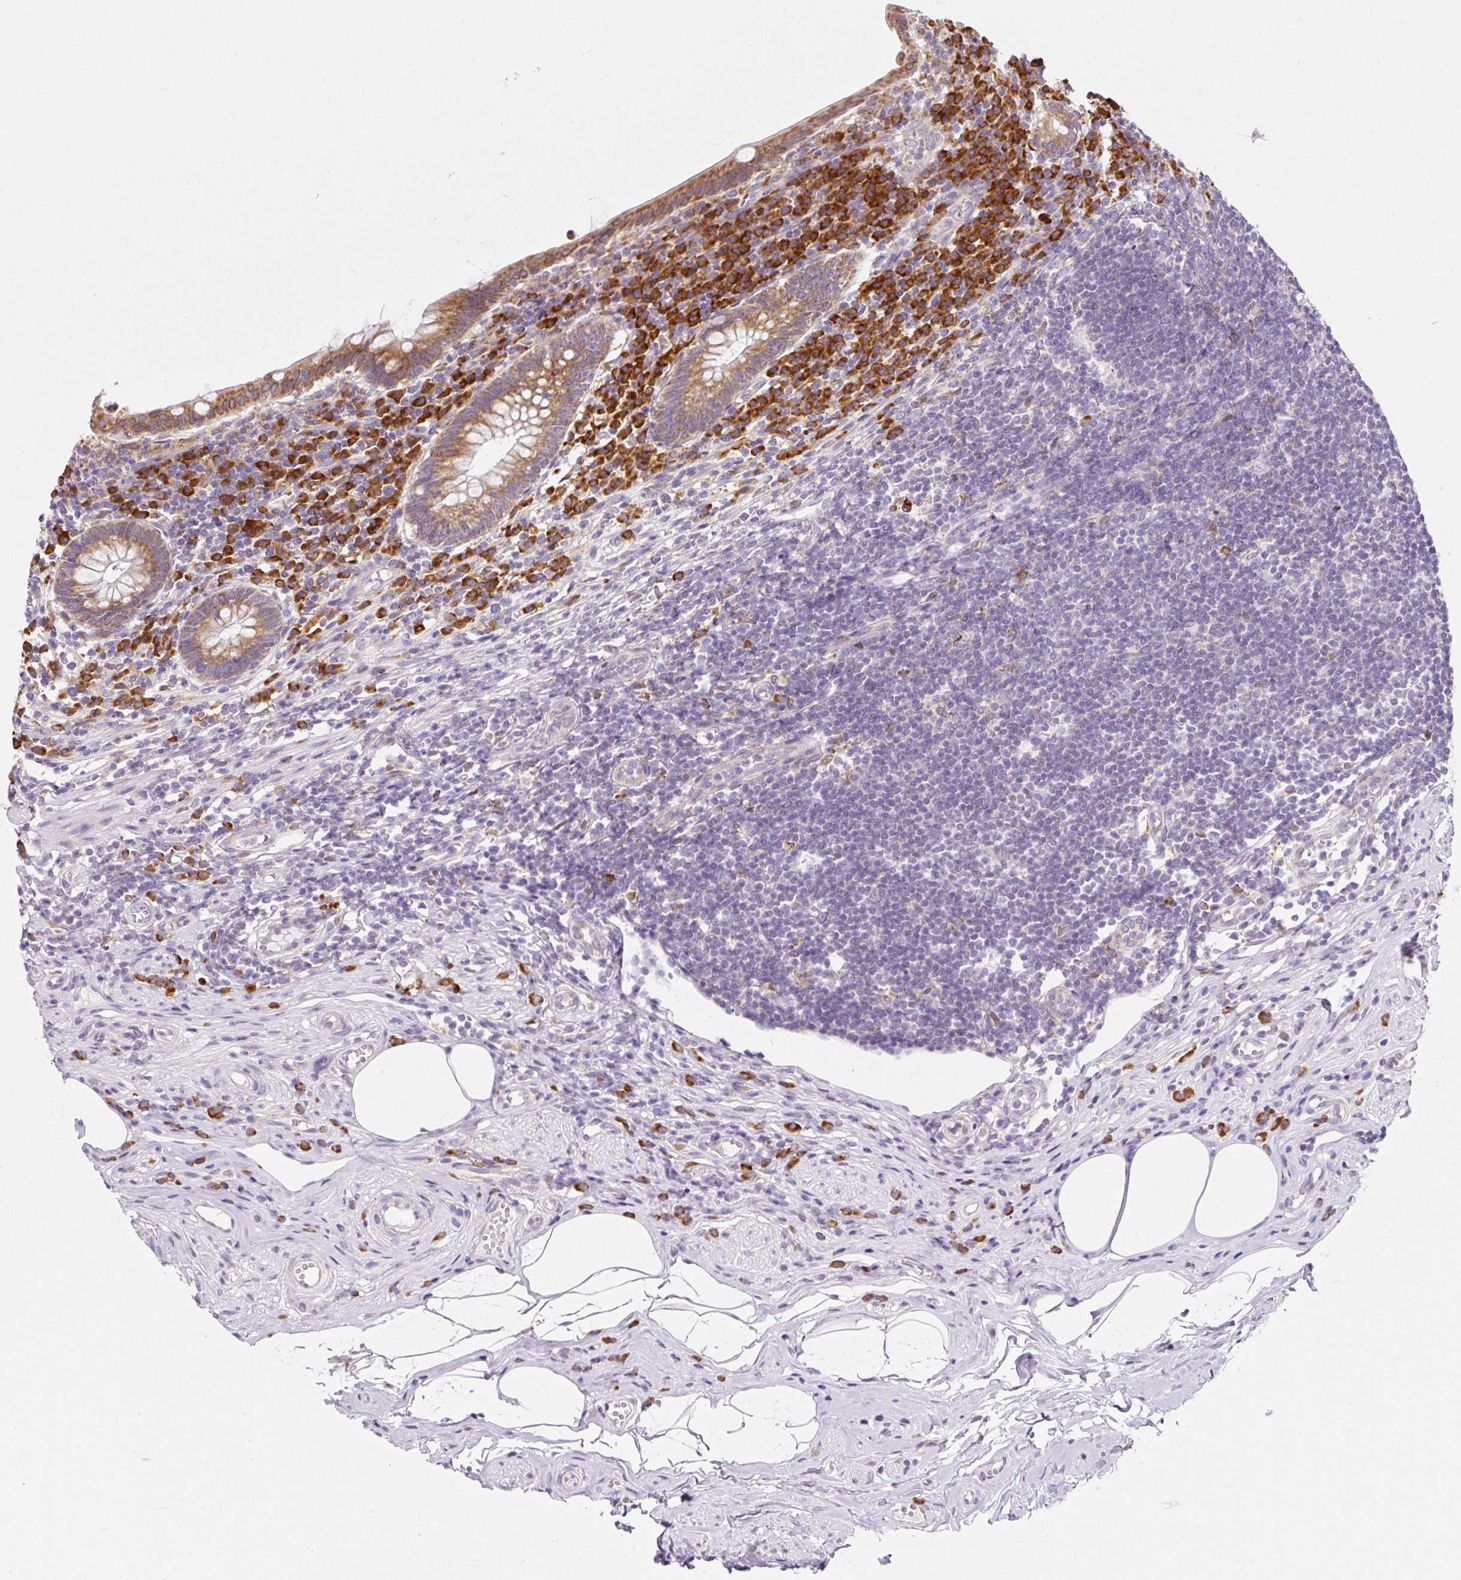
{"staining": {"intensity": "moderate", "quantity": ">75%", "location": "cytoplasmic/membranous"}, "tissue": "appendix", "cell_type": "Glandular cells", "image_type": "normal", "snomed": [{"axis": "morphology", "description": "Normal tissue, NOS"}, {"axis": "topography", "description": "Appendix"}], "caption": "Moderate cytoplasmic/membranous protein positivity is seen in about >75% of glandular cells in appendix. The protein of interest is shown in brown color, while the nuclei are stained blue.", "gene": "DDOST", "patient": {"sex": "female", "age": 56}}